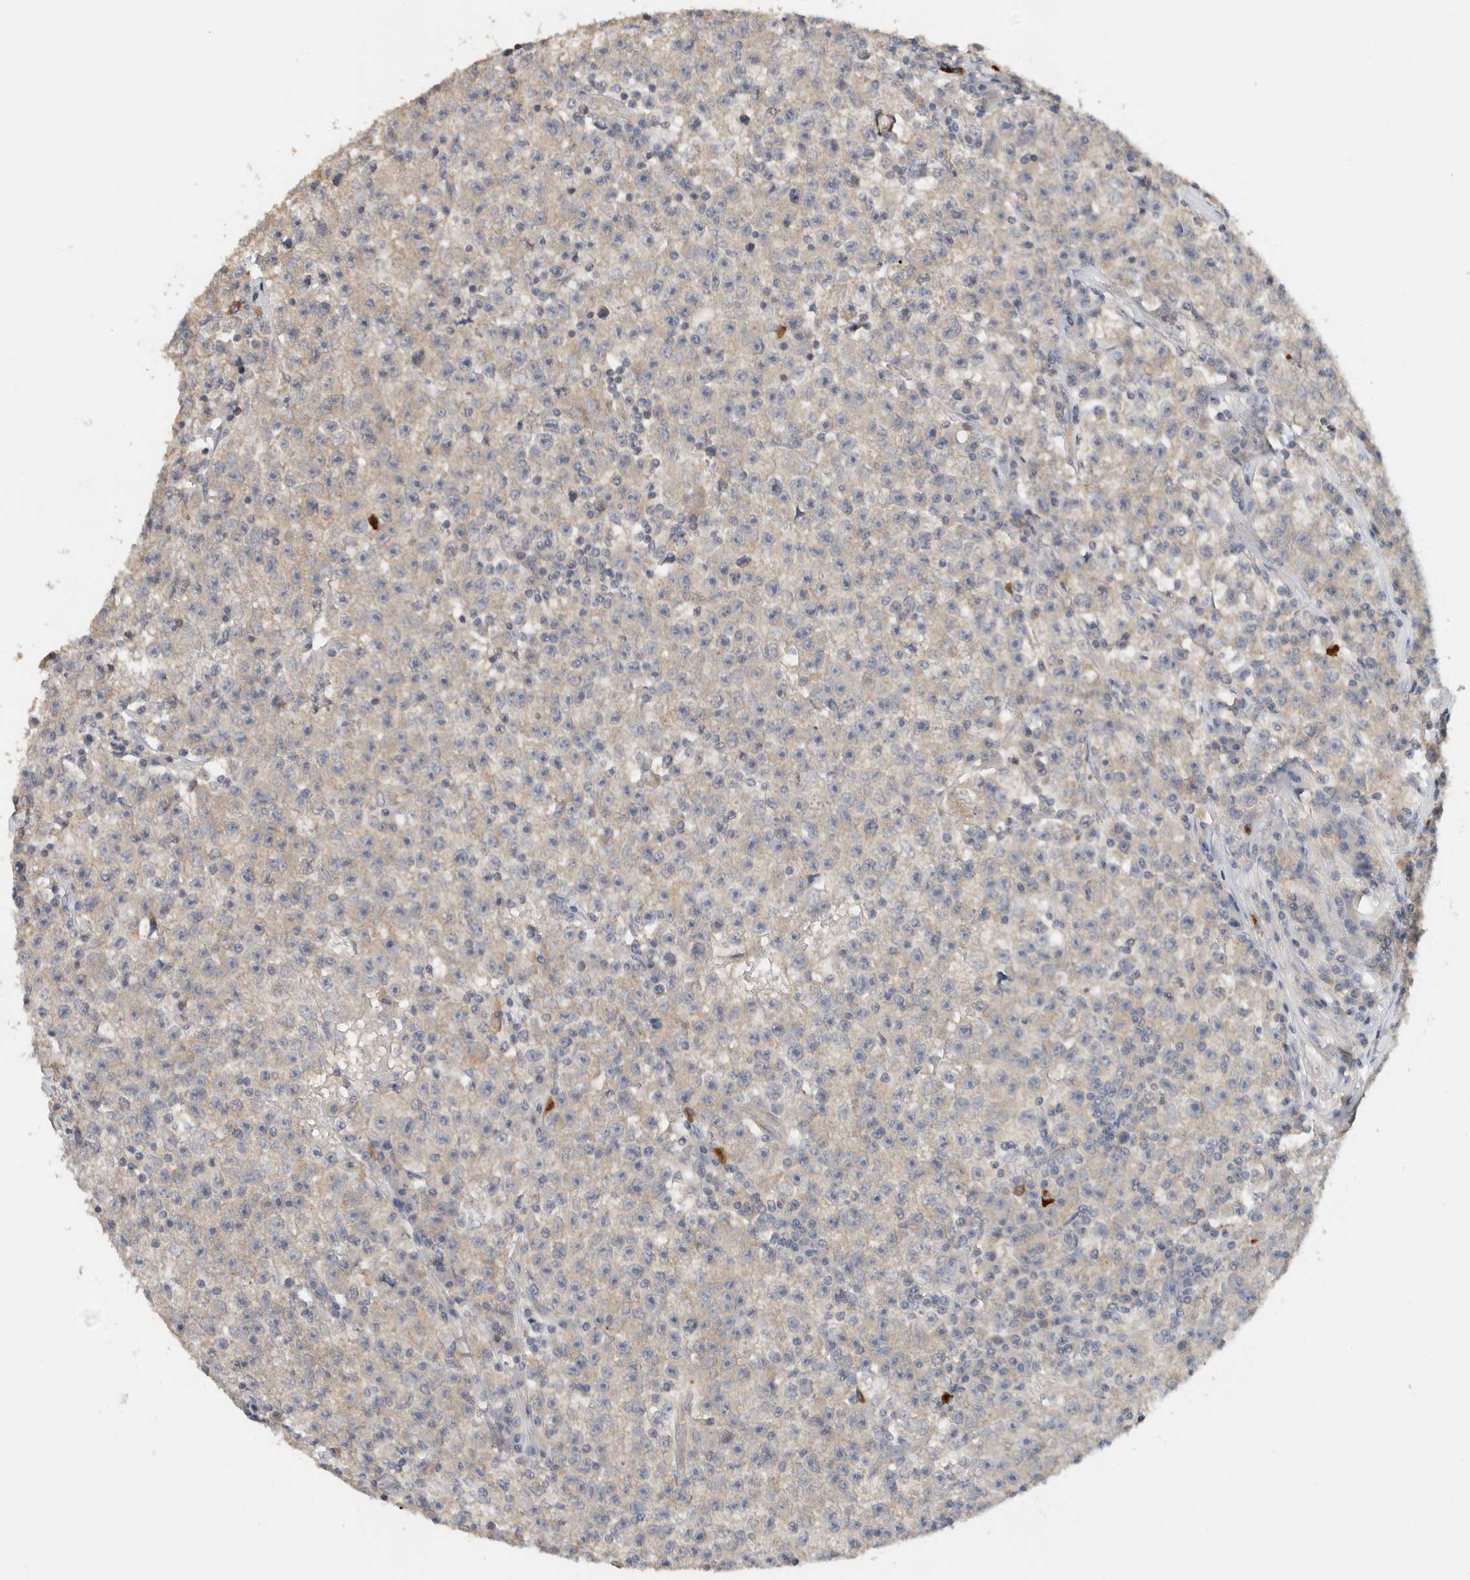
{"staining": {"intensity": "weak", "quantity": "<25%", "location": "cytoplasmic/membranous"}, "tissue": "testis cancer", "cell_type": "Tumor cells", "image_type": "cancer", "snomed": [{"axis": "morphology", "description": "Seminoma, NOS"}, {"axis": "topography", "description": "Testis"}], "caption": "The photomicrograph exhibits no staining of tumor cells in seminoma (testis). The staining is performed using DAB brown chromogen with nuclei counter-stained in using hematoxylin.", "gene": "PUM1", "patient": {"sex": "male", "age": 22}}